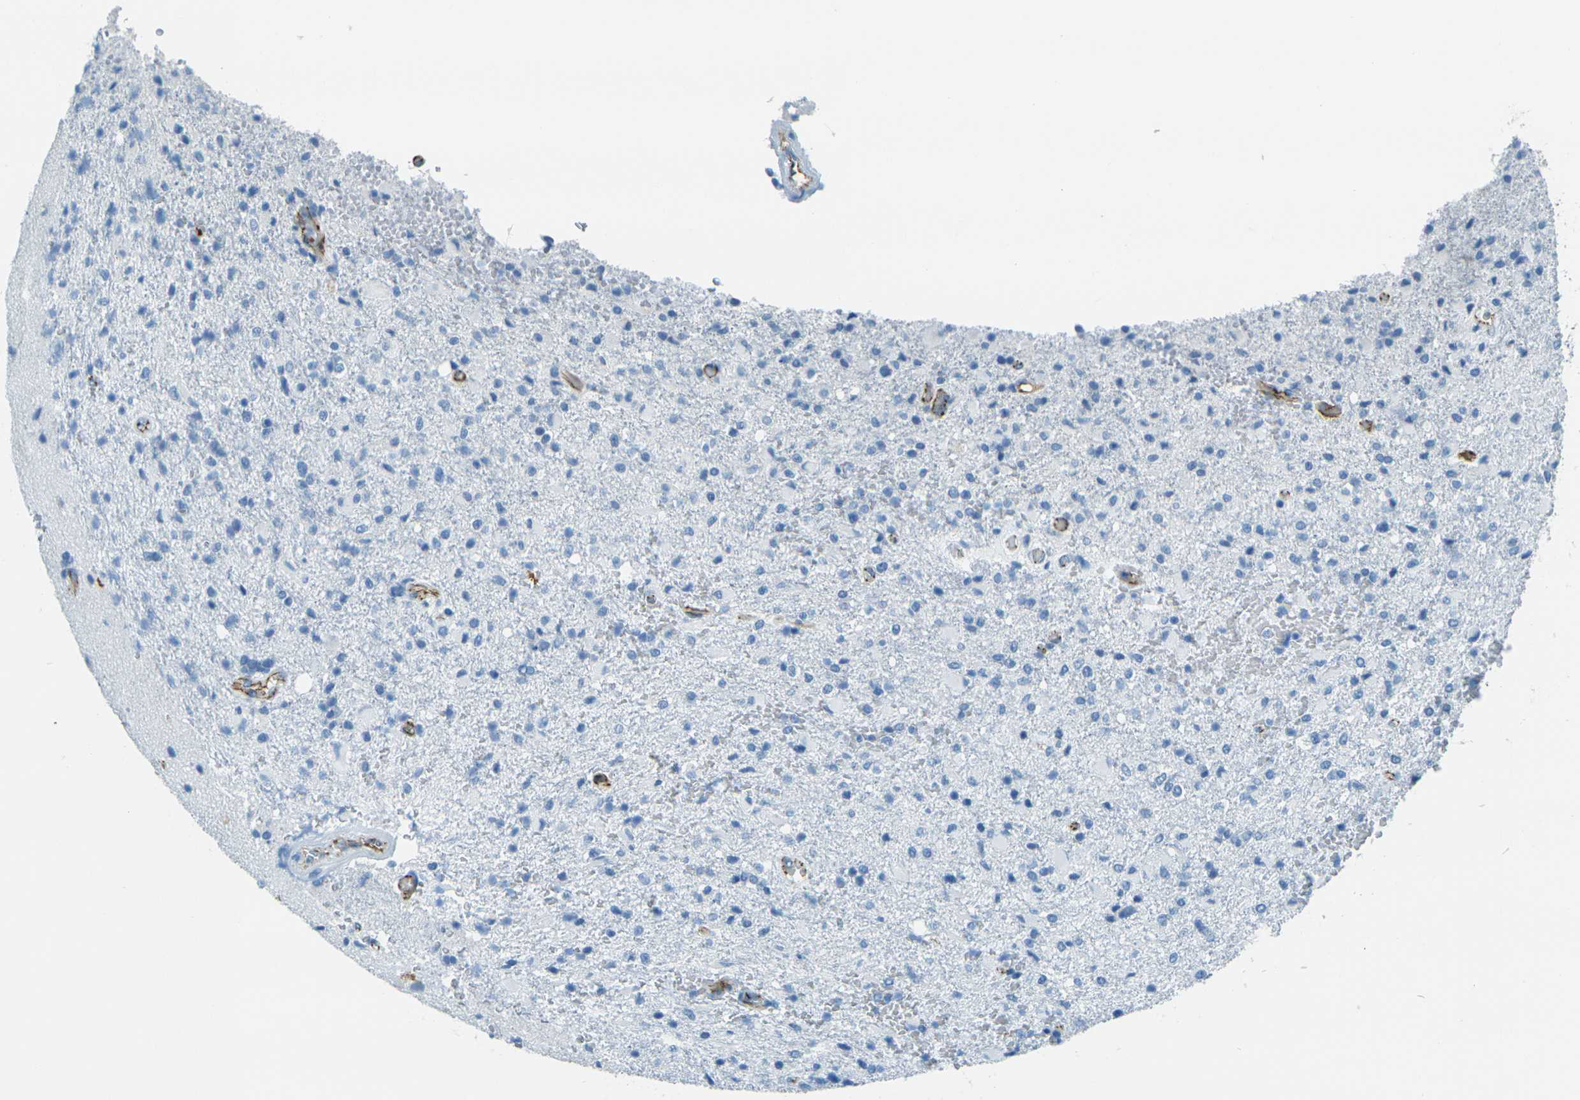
{"staining": {"intensity": "negative", "quantity": "none", "location": "none"}, "tissue": "glioma", "cell_type": "Tumor cells", "image_type": "cancer", "snomed": [{"axis": "morphology", "description": "Glioma, malignant, High grade"}, {"axis": "topography", "description": "Brain"}], "caption": "Tumor cells are negative for brown protein staining in malignant high-grade glioma.", "gene": "OCLN", "patient": {"sex": "male", "age": 71}}